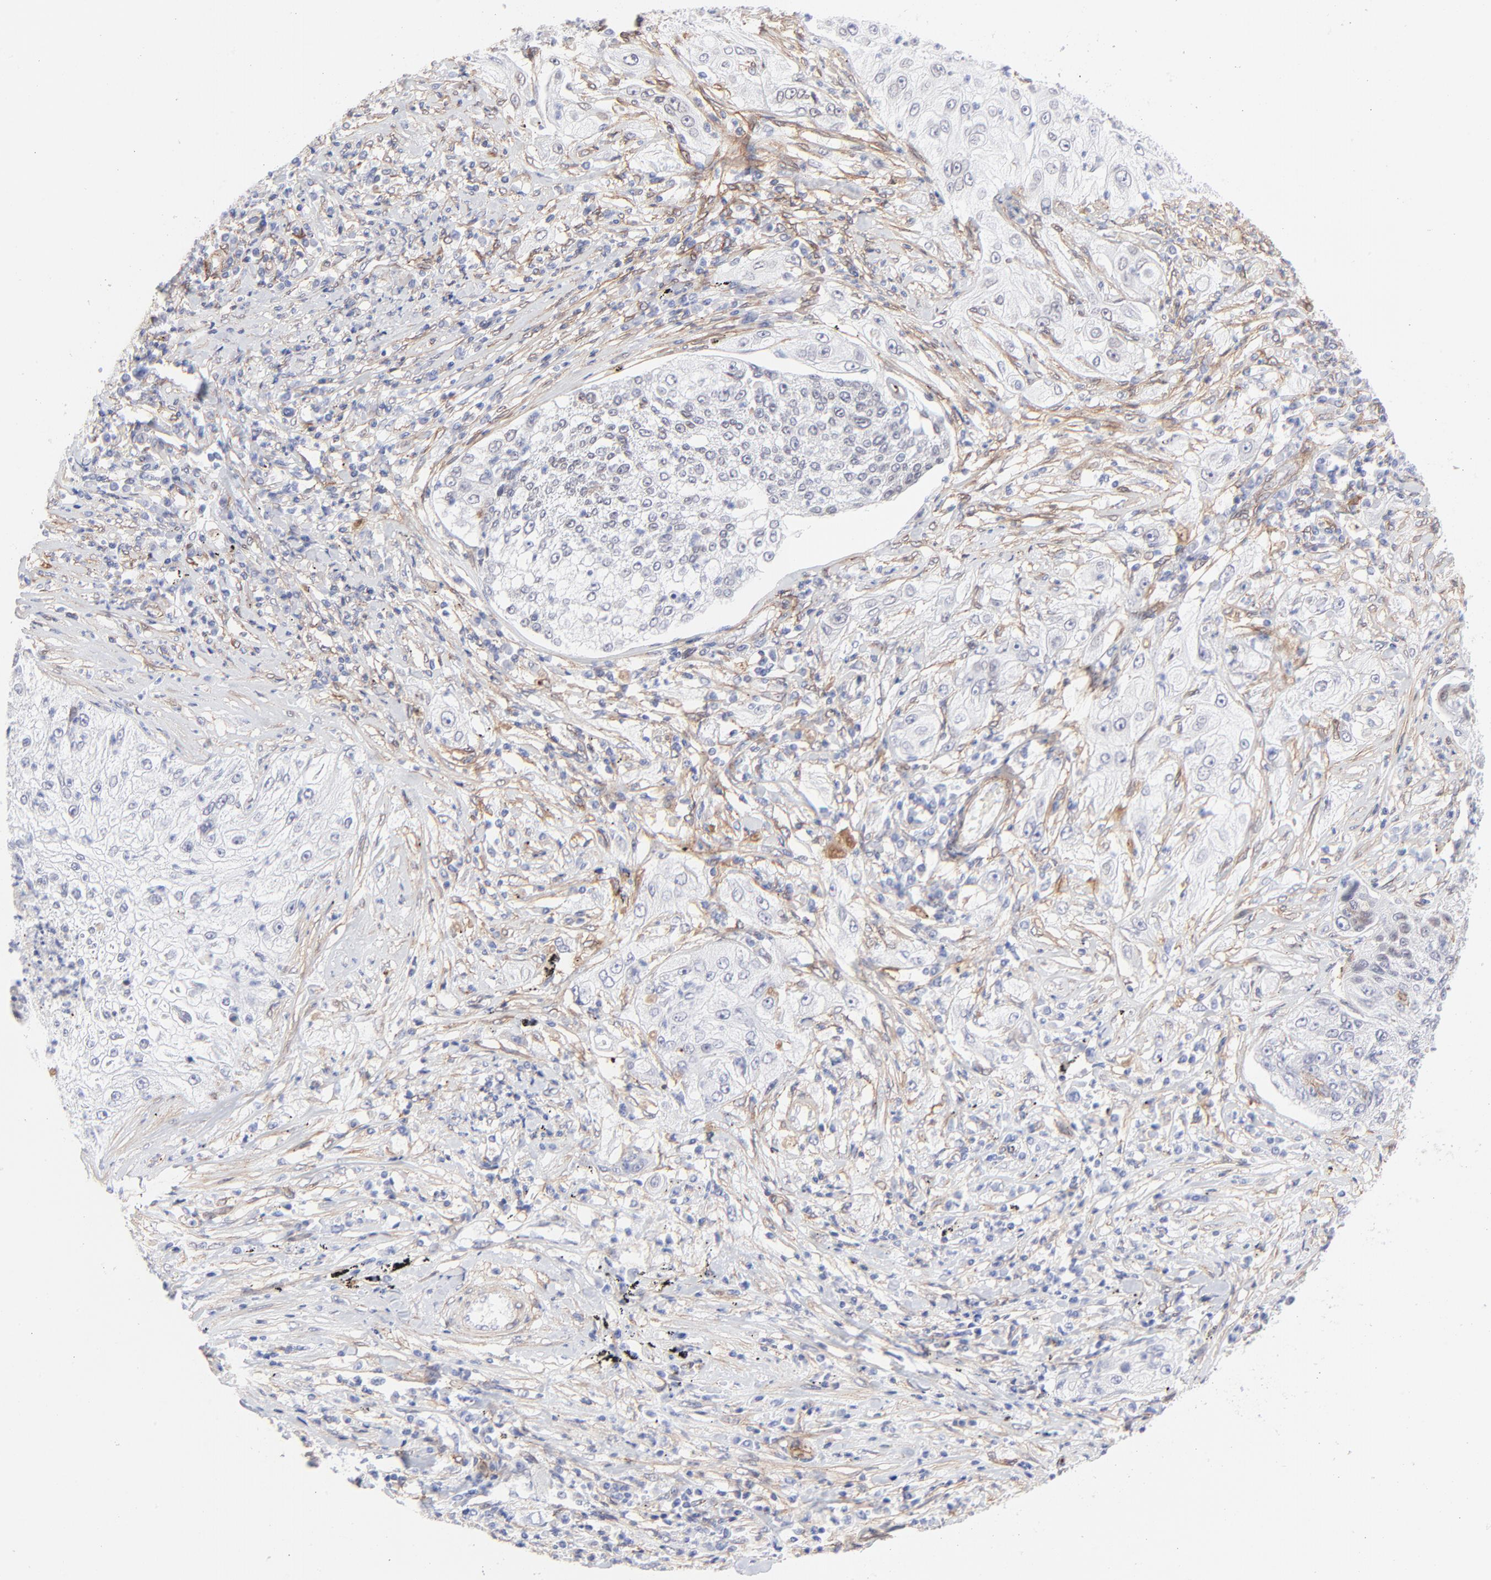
{"staining": {"intensity": "negative", "quantity": "none", "location": "none"}, "tissue": "lung cancer", "cell_type": "Tumor cells", "image_type": "cancer", "snomed": [{"axis": "morphology", "description": "Inflammation, NOS"}, {"axis": "morphology", "description": "Squamous cell carcinoma, NOS"}, {"axis": "topography", "description": "Lymph node"}, {"axis": "topography", "description": "Soft tissue"}, {"axis": "topography", "description": "Lung"}], "caption": "Immunohistochemistry micrograph of human lung squamous cell carcinoma stained for a protein (brown), which exhibits no staining in tumor cells. (DAB immunohistochemistry (IHC) visualized using brightfield microscopy, high magnification).", "gene": "PDGFRB", "patient": {"sex": "male", "age": 66}}